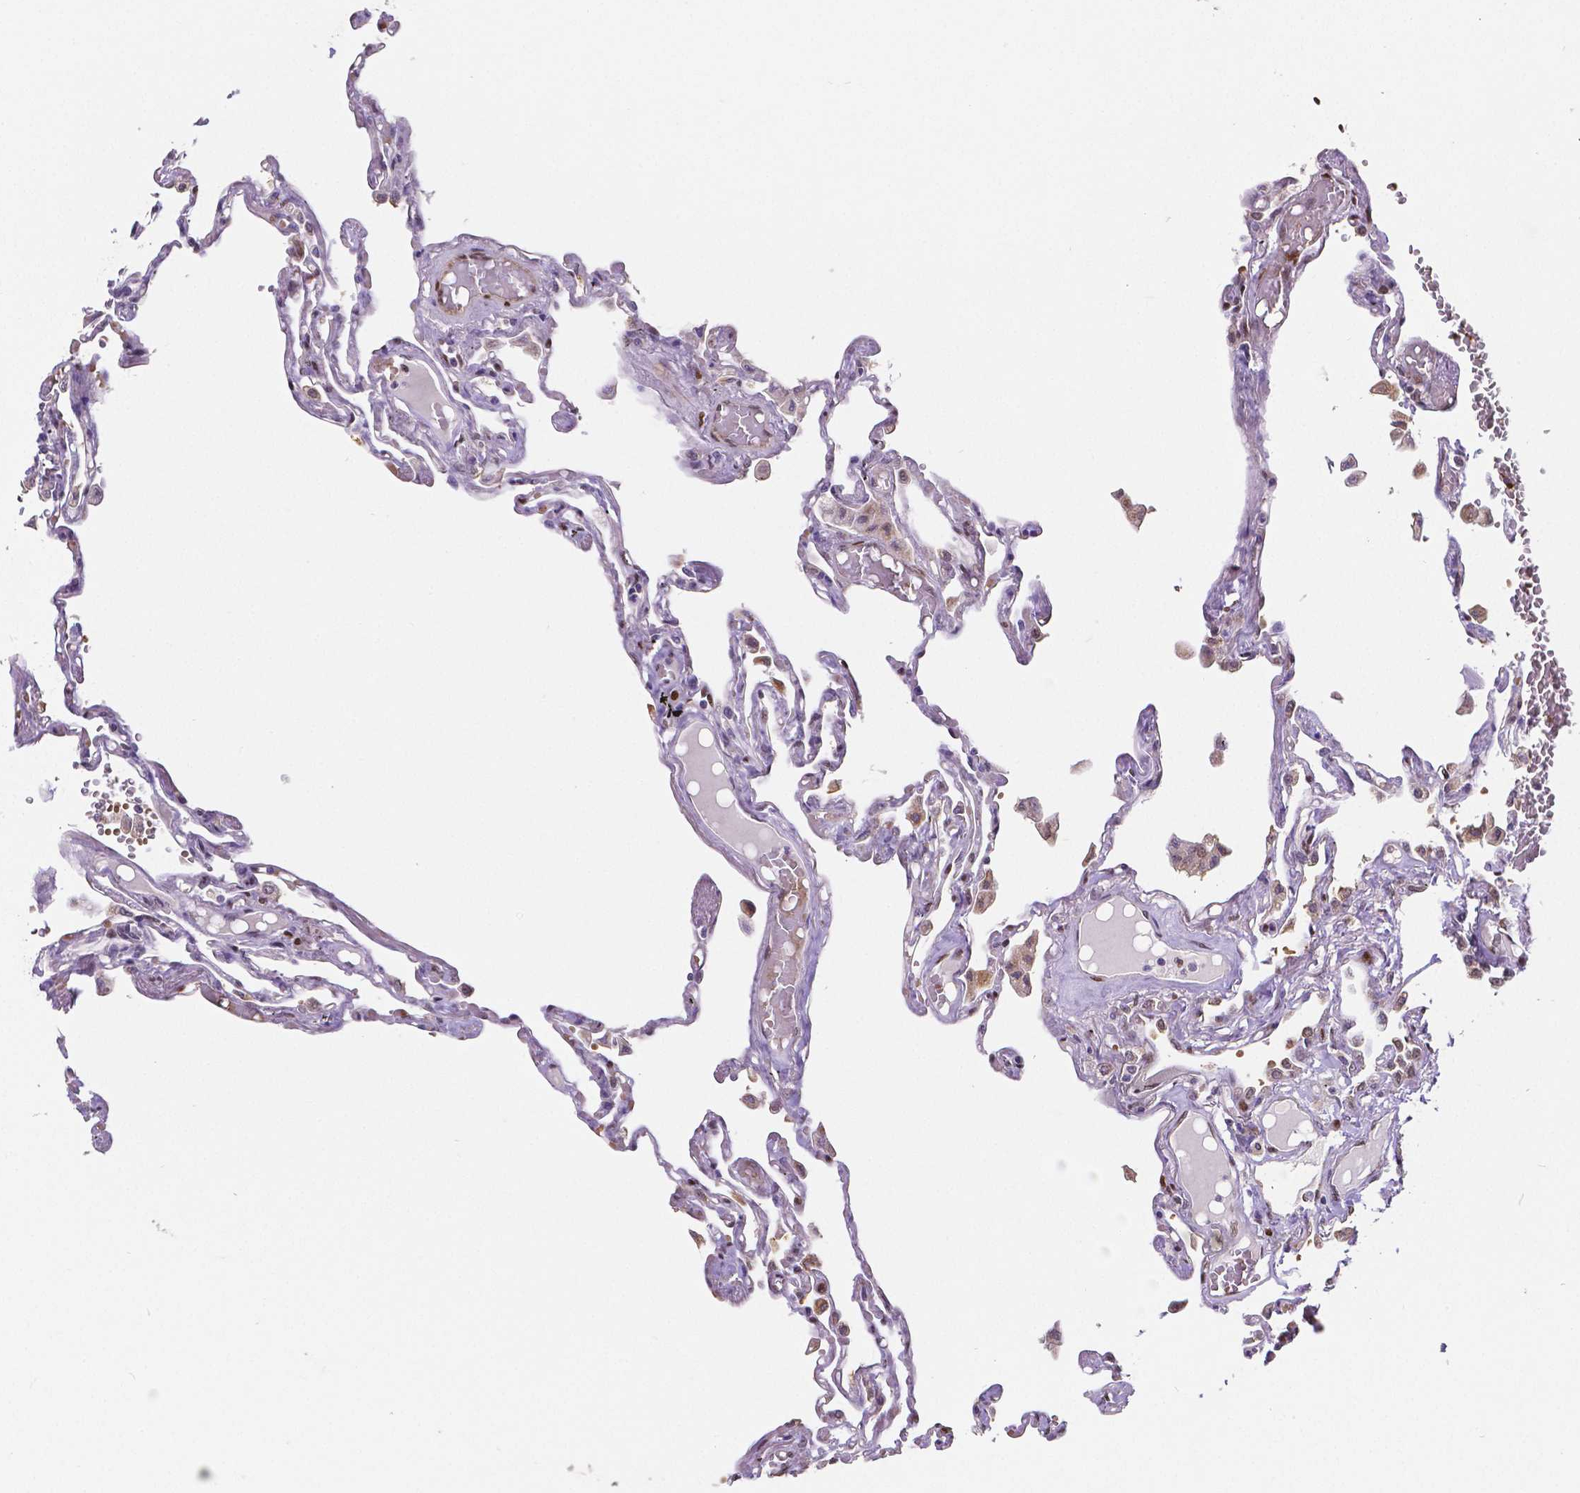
{"staining": {"intensity": "negative", "quantity": "none", "location": "none"}, "tissue": "lung", "cell_type": "Alveolar cells", "image_type": "normal", "snomed": [{"axis": "morphology", "description": "Normal tissue, NOS"}, {"axis": "morphology", "description": "Adenocarcinoma, NOS"}, {"axis": "topography", "description": "Cartilage tissue"}, {"axis": "topography", "description": "Lung"}], "caption": "The IHC micrograph has no significant positivity in alveolar cells of lung. (DAB immunohistochemistry (IHC), high magnification).", "gene": "MEF2C", "patient": {"sex": "female", "age": 67}}